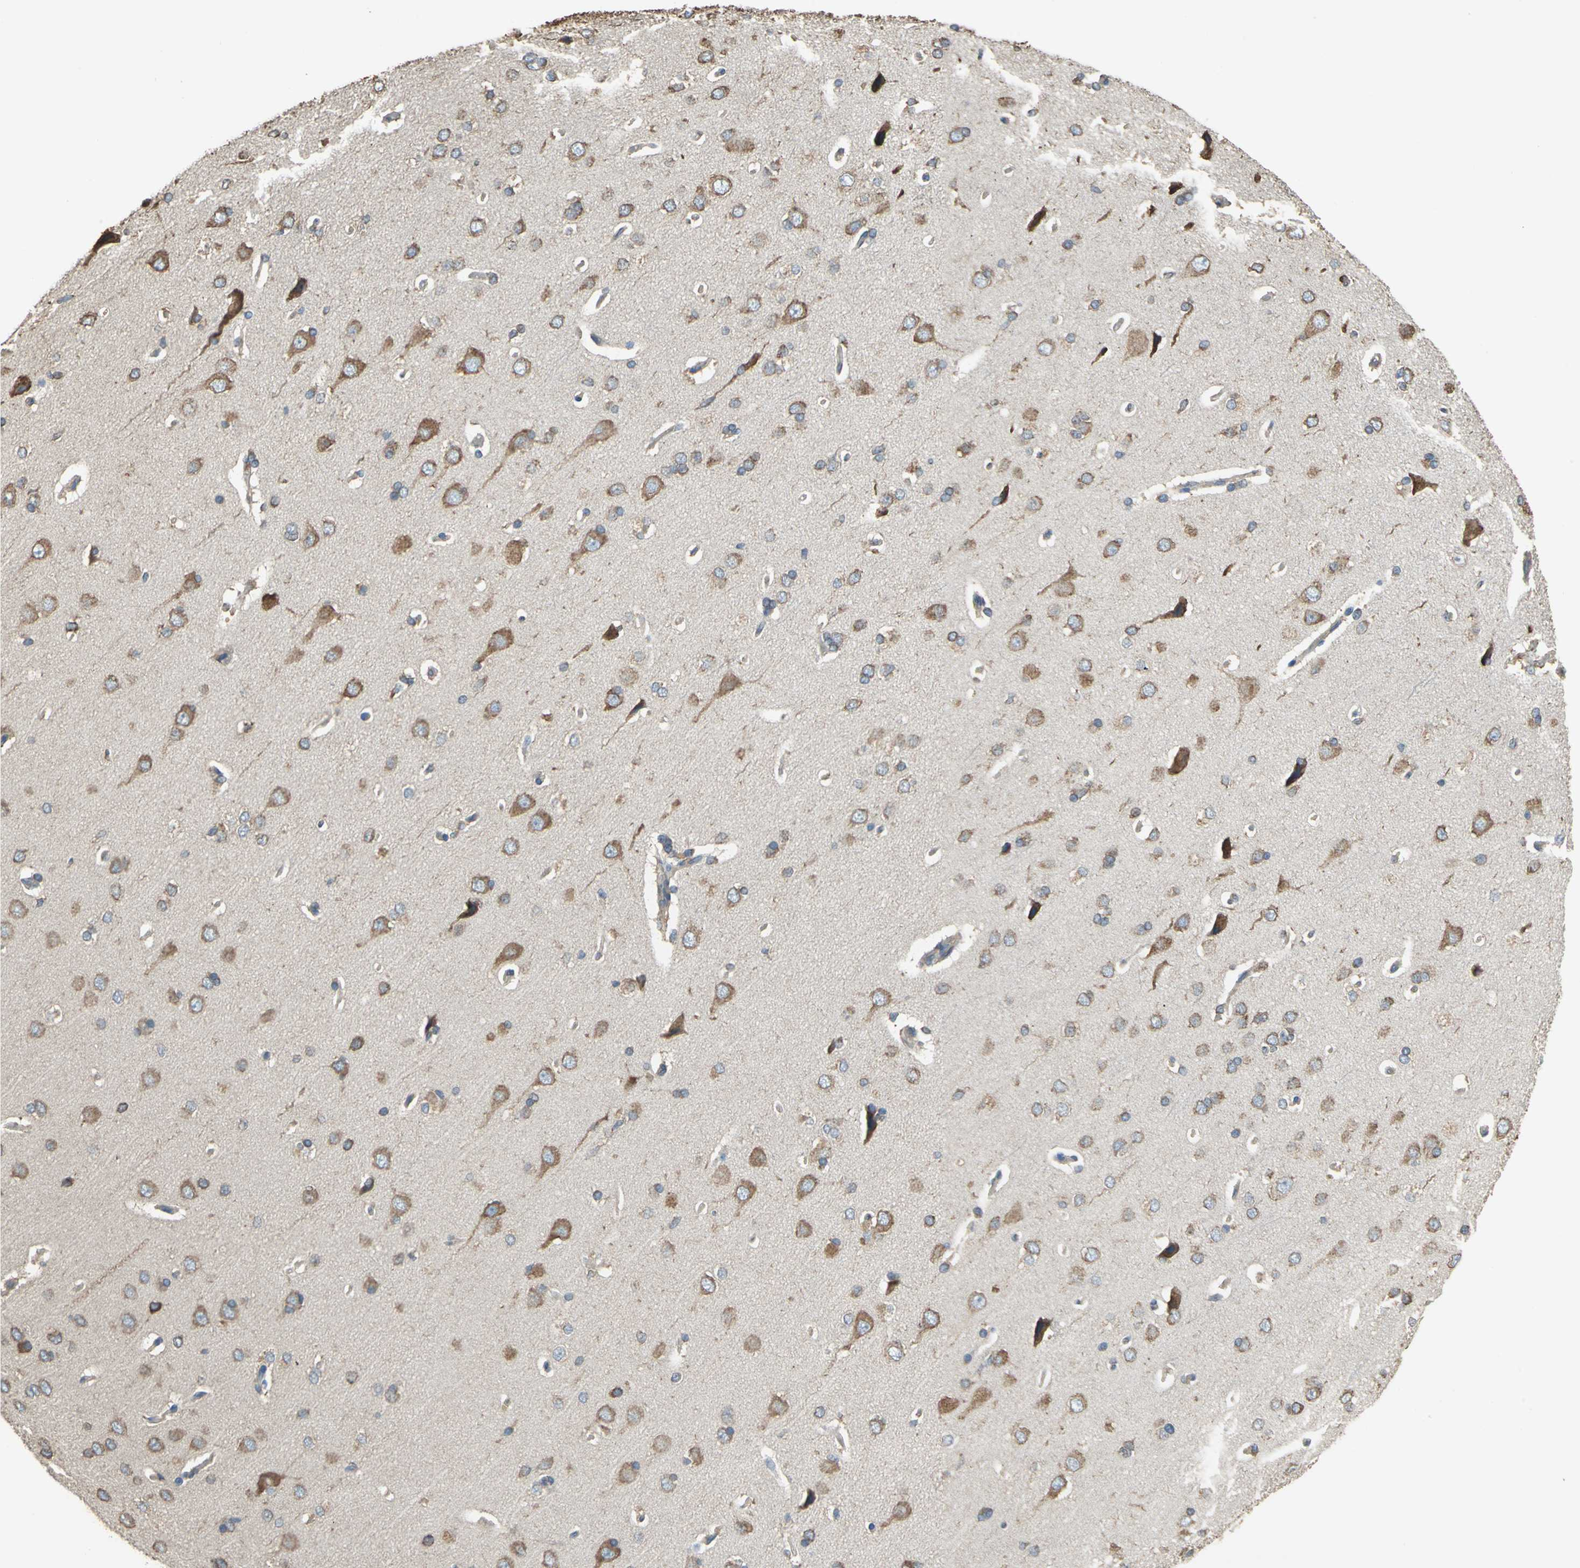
{"staining": {"intensity": "moderate", "quantity": ">75%", "location": "cytoplasmic/membranous"}, "tissue": "cerebral cortex", "cell_type": "Endothelial cells", "image_type": "normal", "snomed": [{"axis": "morphology", "description": "Normal tissue, NOS"}, {"axis": "topography", "description": "Cerebral cortex"}], "caption": "Unremarkable cerebral cortex reveals moderate cytoplasmic/membranous positivity in approximately >75% of endothelial cells Using DAB (brown) and hematoxylin (blue) stains, captured at high magnification using brightfield microscopy..", "gene": "GPANK1", "patient": {"sex": "male", "age": 62}}